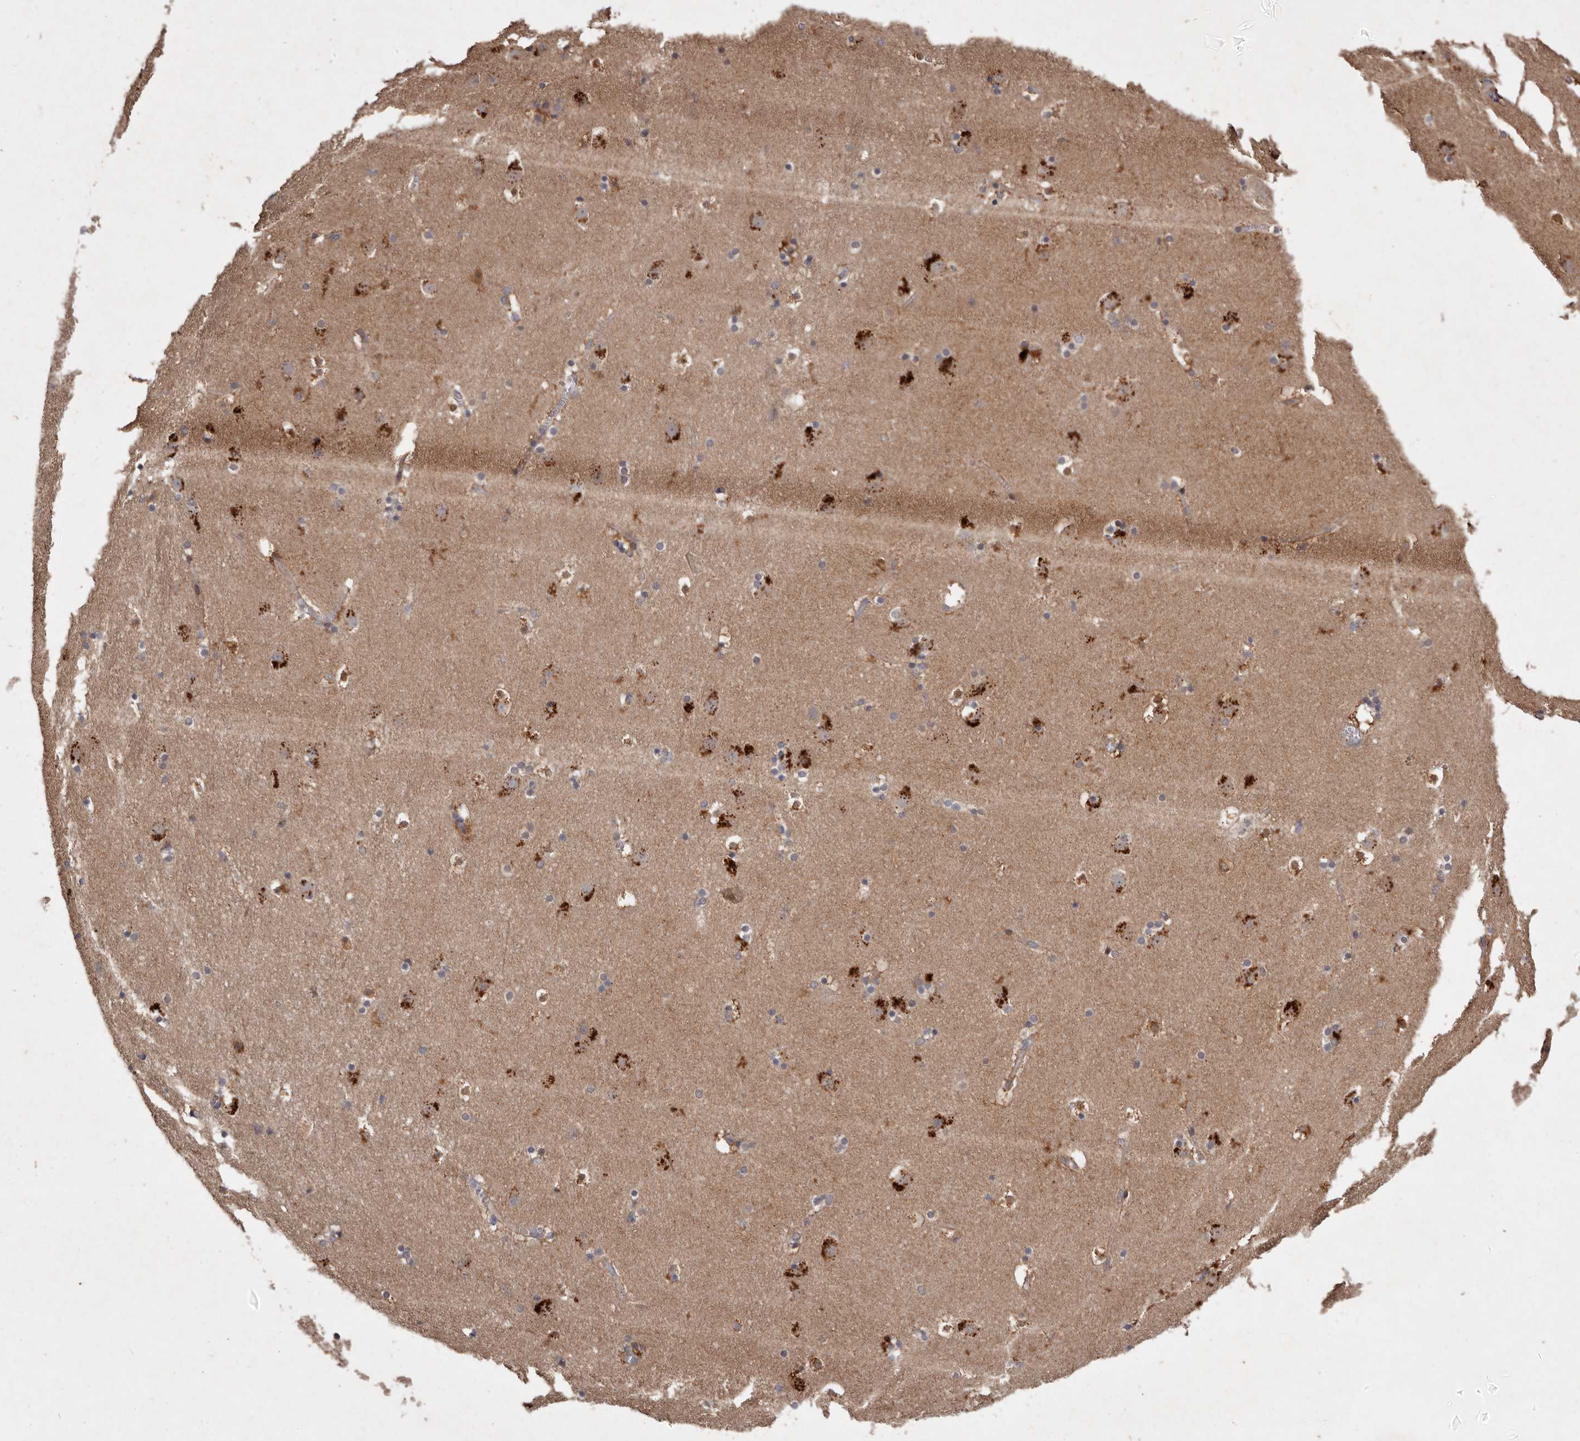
{"staining": {"intensity": "moderate", "quantity": "<25%", "location": "cytoplasmic/membranous"}, "tissue": "caudate", "cell_type": "Glial cells", "image_type": "normal", "snomed": [{"axis": "morphology", "description": "Normal tissue, NOS"}, {"axis": "topography", "description": "Lateral ventricle wall"}], "caption": "Immunohistochemistry (IHC) (DAB (3,3'-diaminobenzidine)) staining of normal caudate displays moderate cytoplasmic/membranous protein staining in approximately <25% of glial cells.", "gene": "FLAD1", "patient": {"sex": "male", "age": 45}}